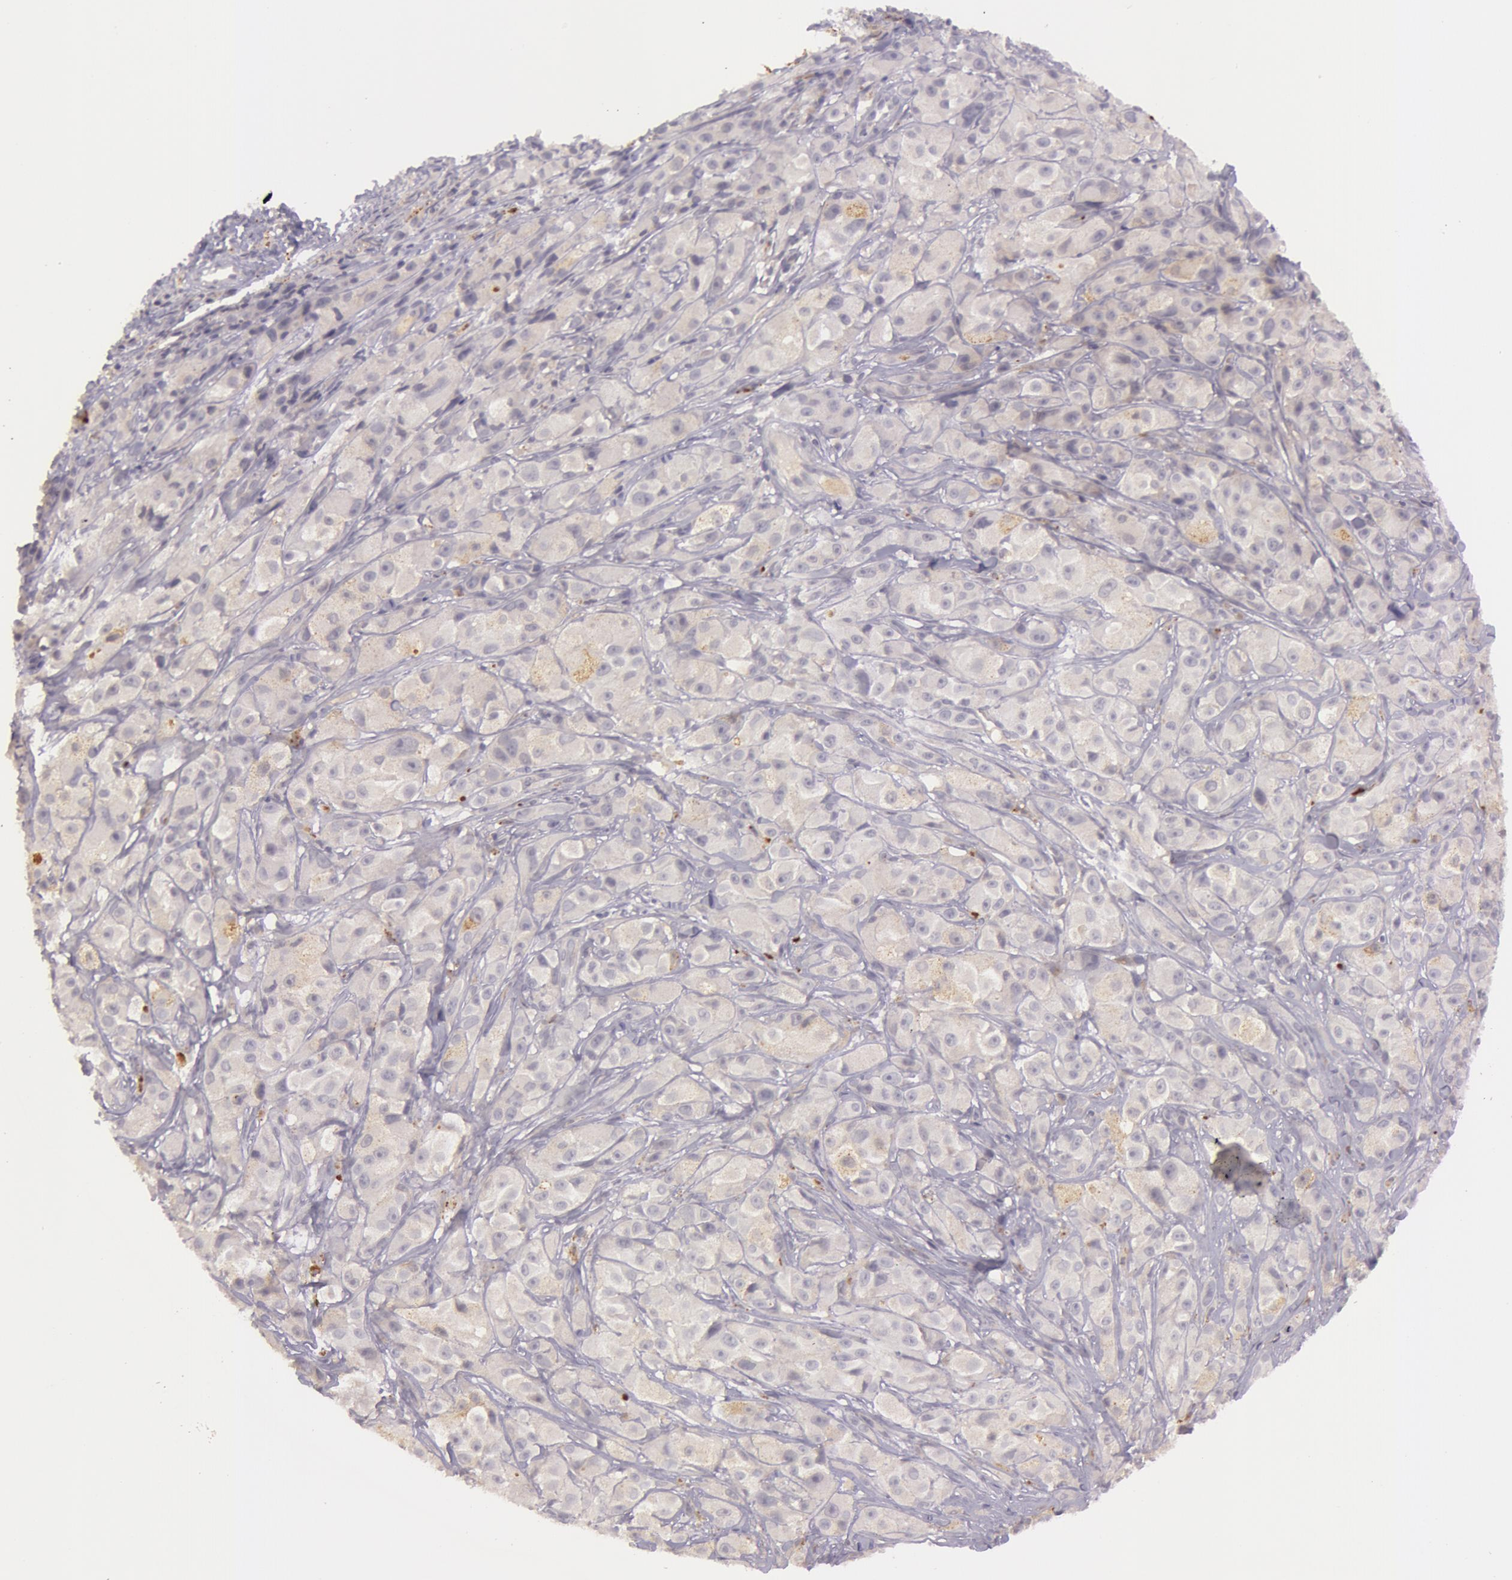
{"staining": {"intensity": "weak", "quantity": "<25%", "location": "cytoplasmic/membranous"}, "tissue": "melanoma", "cell_type": "Tumor cells", "image_type": "cancer", "snomed": [{"axis": "morphology", "description": "Malignant melanoma, NOS"}, {"axis": "topography", "description": "Skin"}], "caption": "This micrograph is of melanoma stained with IHC to label a protein in brown with the nuclei are counter-stained blue. There is no expression in tumor cells. (Immunohistochemistry, brightfield microscopy, high magnification).", "gene": "MXRA5", "patient": {"sex": "male", "age": 56}}